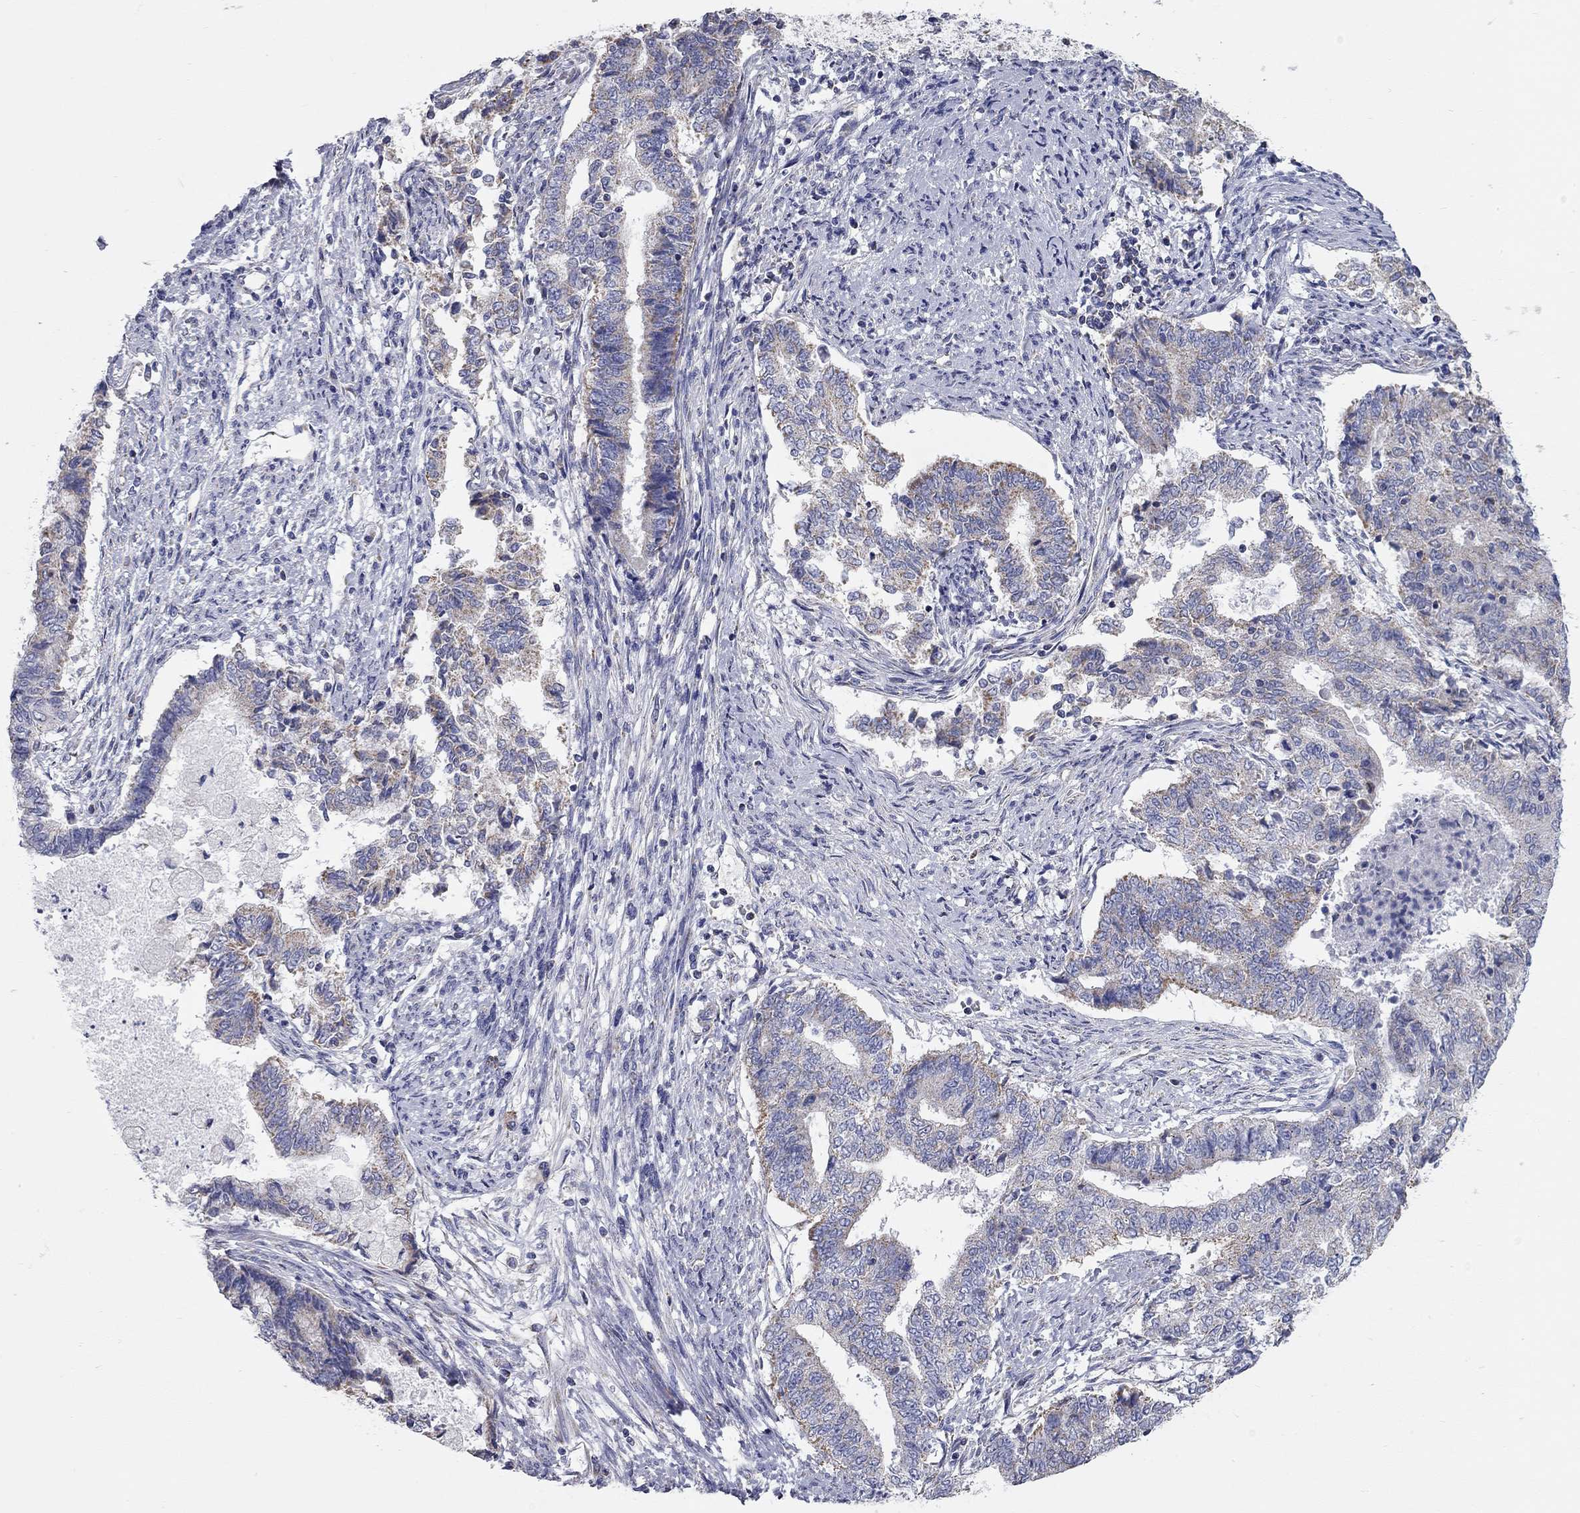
{"staining": {"intensity": "moderate", "quantity": "<25%", "location": "cytoplasmic/membranous"}, "tissue": "endometrial cancer", "cell_type": "Tumor cells", "image_type": "cancer", "snomed": [{"axis": "morphology", "description": "Adenocarcinoma, NOS"}, {"axis": "topography", "description": "Endometrium"}], "caption": "Moderate cytoplasmic/membranous protein positivity is appreciated in approximately <25% of tumor cells in endometrial adenocarcinoma. The staining was performed using DAB, with brown indicating positive protein expression. Nuclei are stained blue with hematoxylin.", "gene": "CFAP161", "patient": {"sex": "female", "age": 65}}